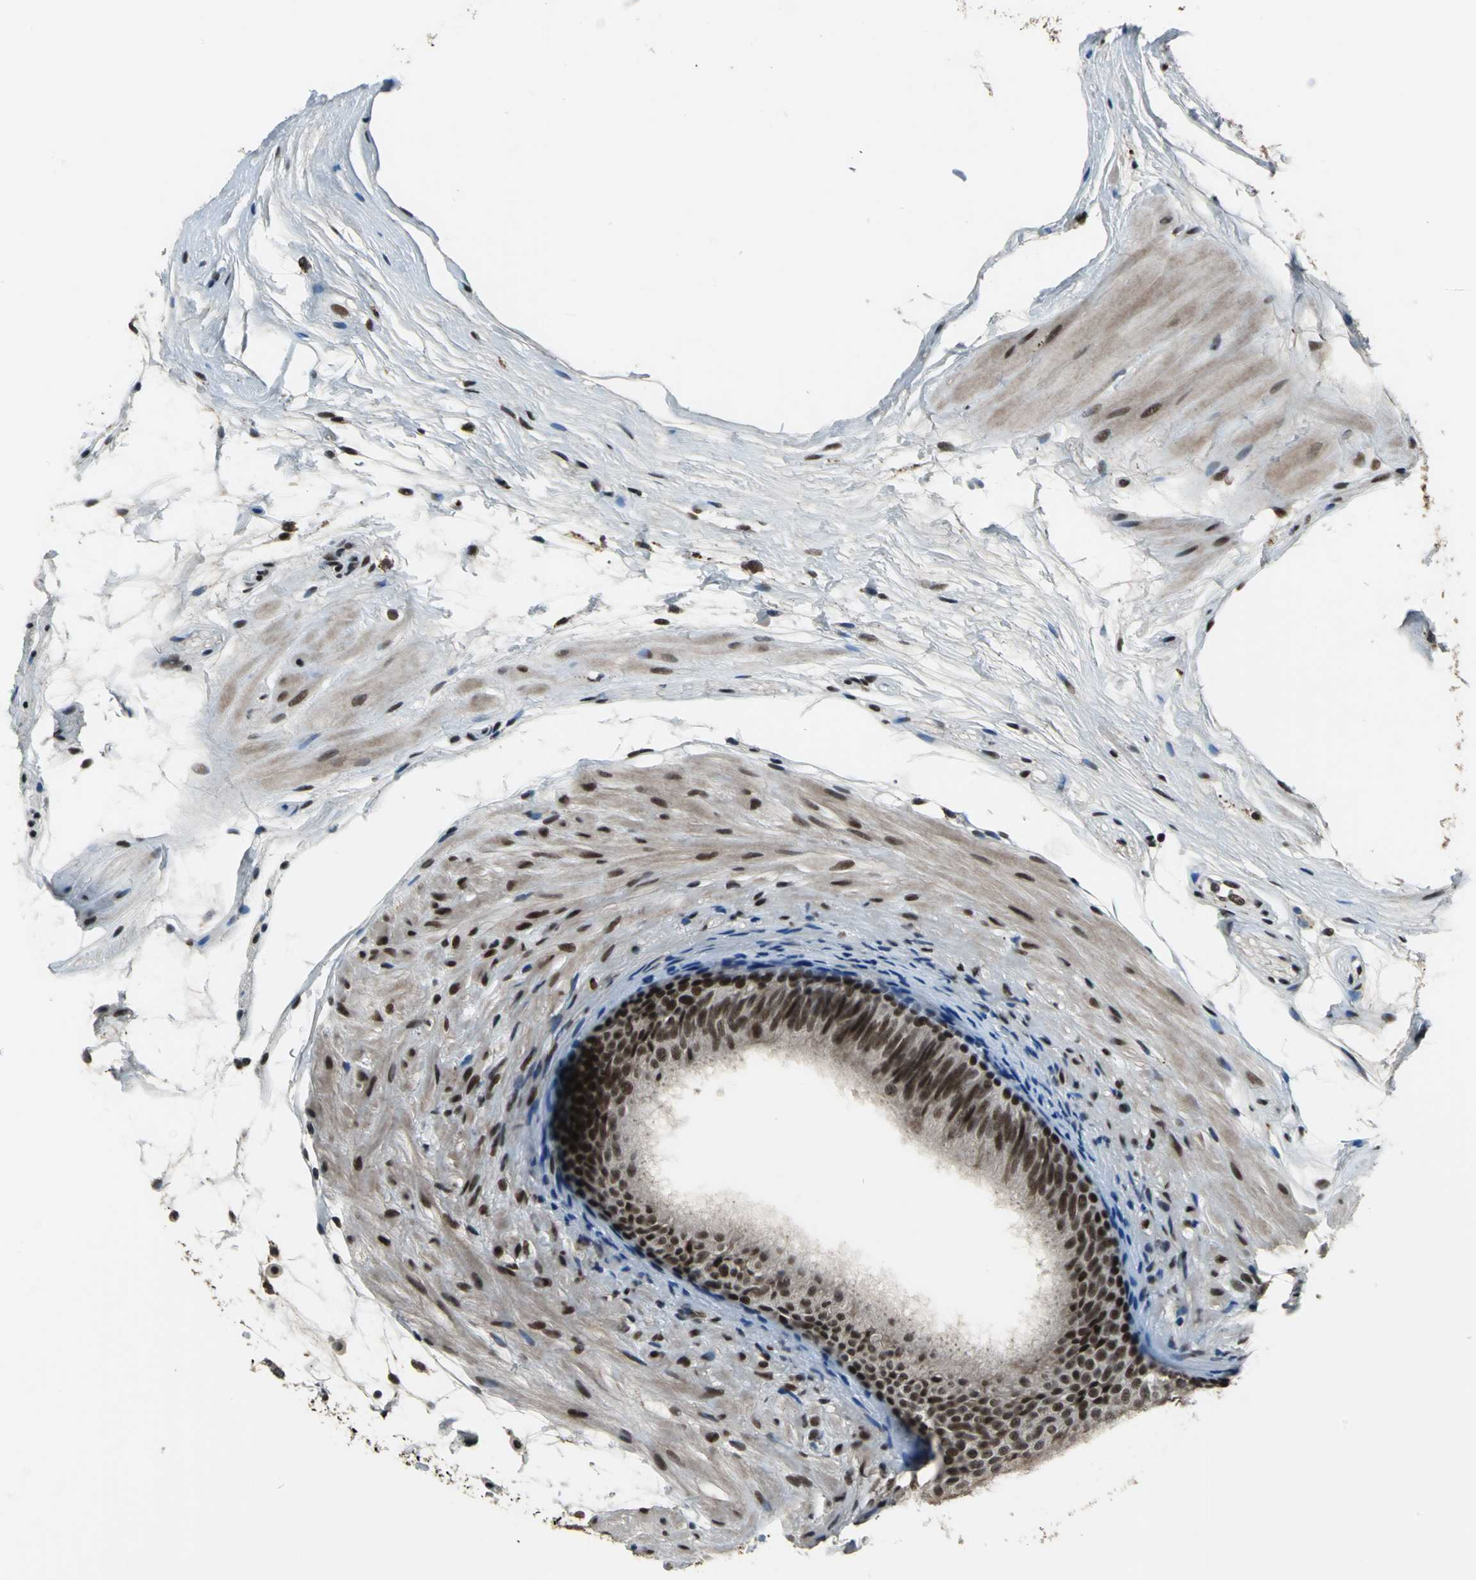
{"staining": {"intensity": "strong", "quantity": ">75%", "location": "cytoplasmic/membranous,nuclear"}, "tissue": "epididymis", "cell_type": "Glandular cells", "image_type": "normal", "snomed": [{"axis": "morphology", "description": "Normal tissue, NOS"}, {"axis": "morphology", "description": "Atrophy, NOS"}, {"axis": "topography", "description": "Testis"}, {"axis": "topography", "description": "Epididymis"}], "caption": "Immunohistochemistry (DAB) staining of unremarkable human epididymis demonstrates strong cytoplasmic/membranous,nuclear protein staining in about >75% of glandular cells. (Stains: DAB (3,3'-diaminobenzidine) in brown, nuclei in blue, Microscopy: brightfield microscopy at high magnification).", "gene": "ELF2", "patient": {"sex": "male", "age": 18}}